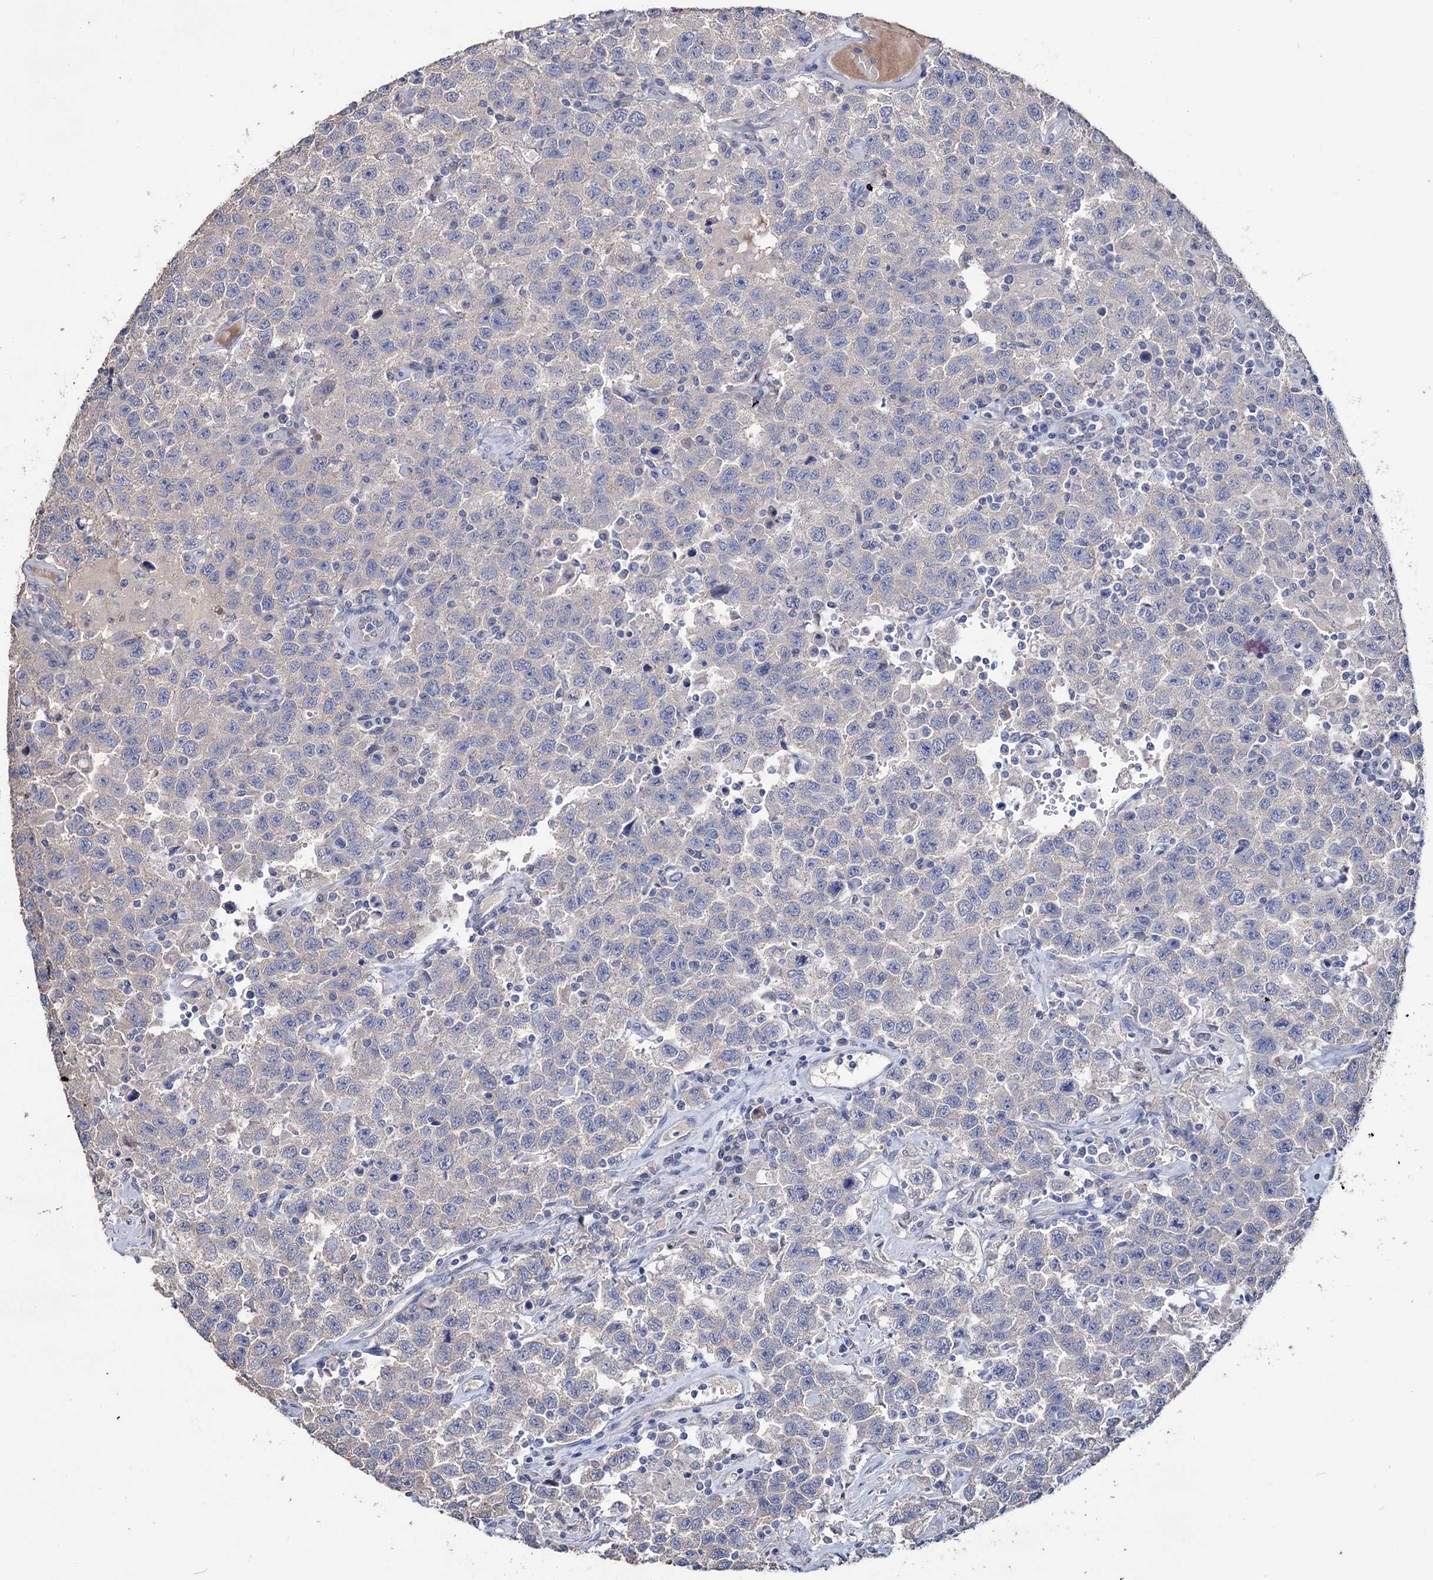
{"staining": {"intensity": "negative", "quantity": "none", "location": "none"}, "tissue": "testis cancer", "cell_type": "Tumor cells", "image_type": "cancer", "snomed": [{"axis": "morphology", "description": "Seminoma, NOS"}, {"axis": "topography", "description": "Testis"}], "caption": "High magnification brightfield microscopy of seminoma (testis) stained with DAB (brown) and counterstained with hematoxylin (blue): tumor cells show no significant expression.", "gene": "EPB41L5", "patient": {"sex": "male", "age": 41}}